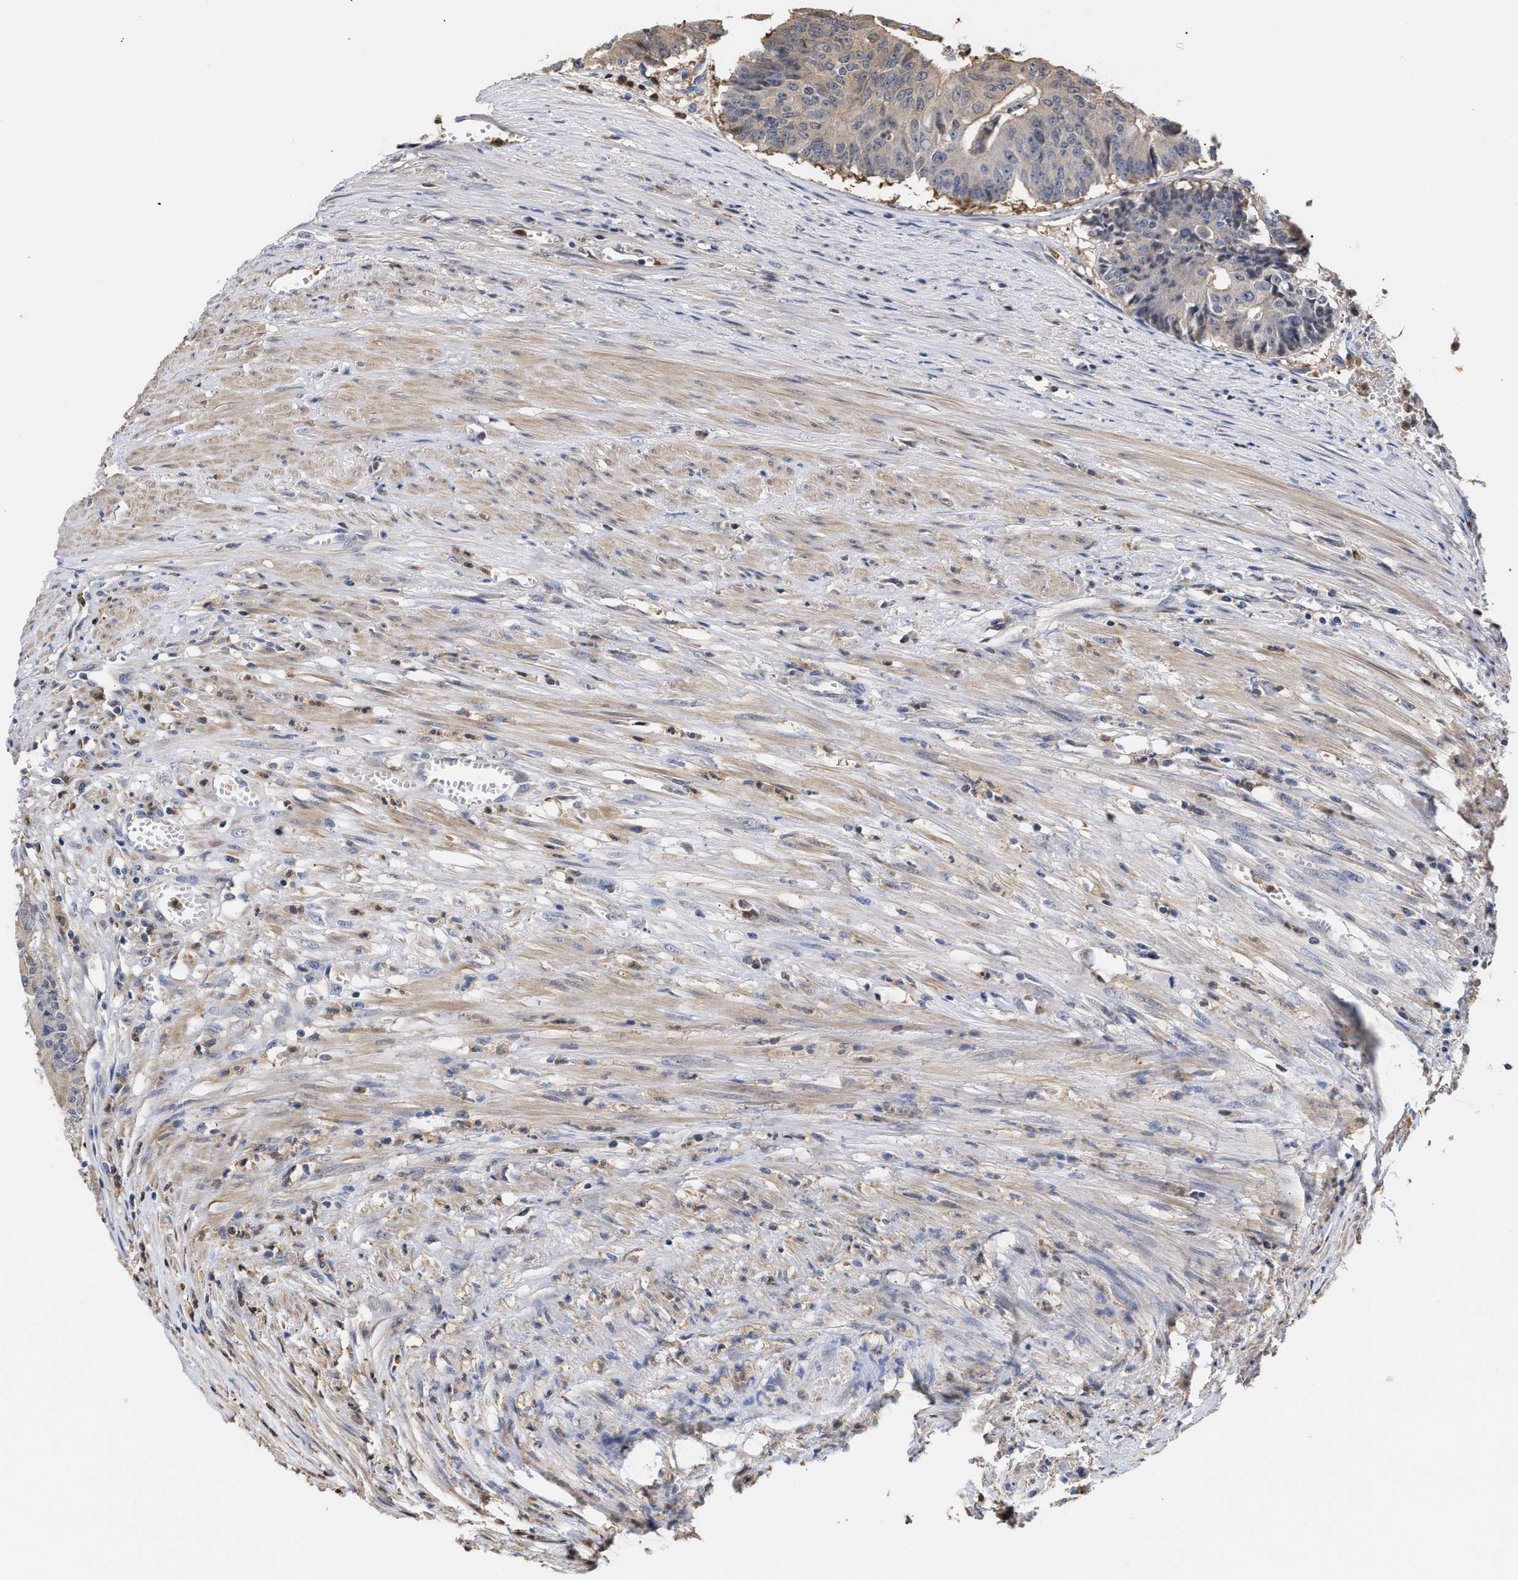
{"staining": {"intensity": "weak", "quantity": "<25%", "location": "cytoplasmic/membranous"}, "tissue": "colorectal cancer", "cell_type": "Tumor cells", "image_type": "cancer", "snomed": [{"axis": "morphology", "description": "Adenocarcinoma, NOS"}, {"axis": "topography", "description": "Colon"}], "caption": "A micrograph of human adenocarcinoma (colorectal) is negative for staining in tumor cells.", "gene": "KLHDC1", "patient": {"sex": "male", "age": 87}}